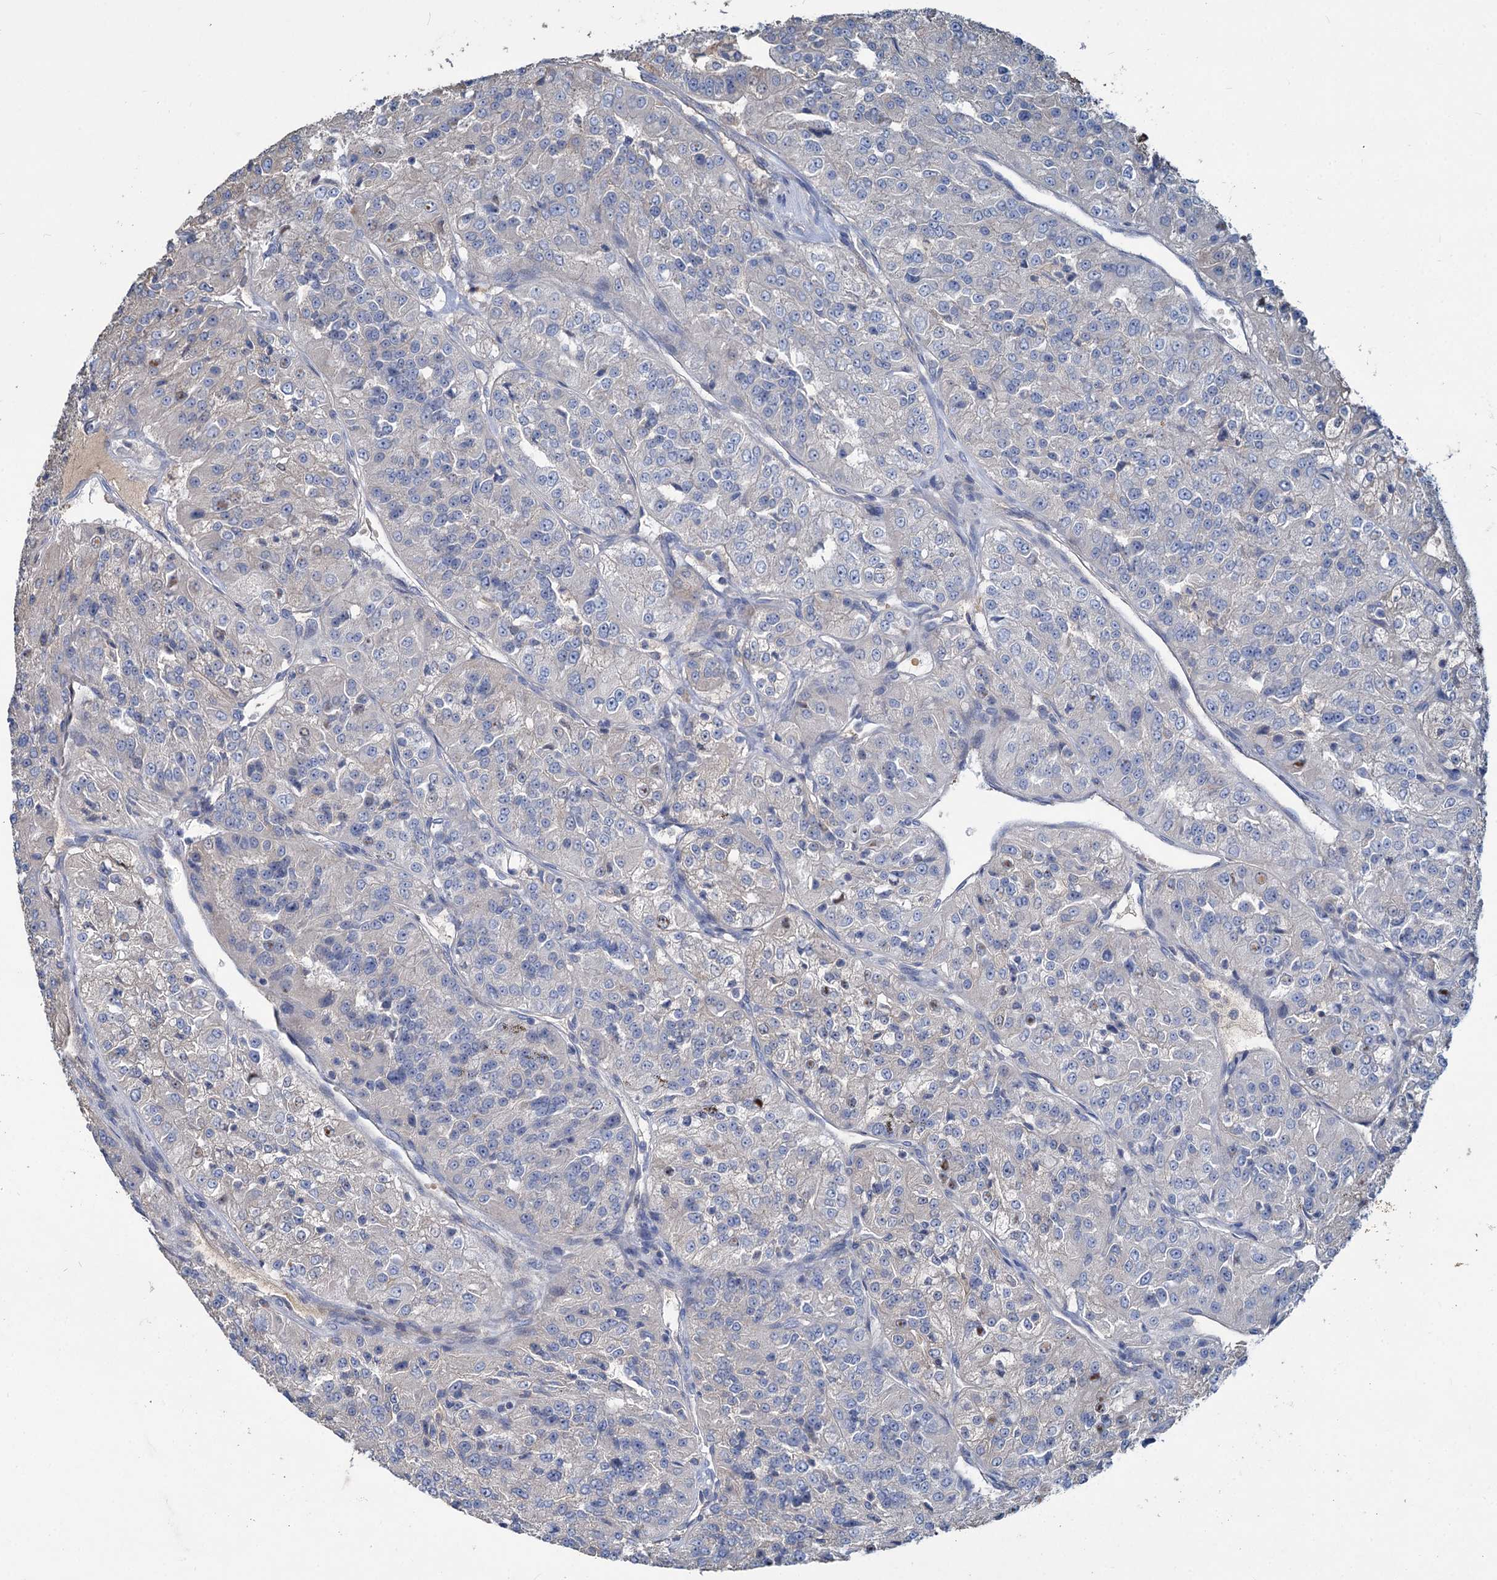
{"staining": {"intensity": "negative", "quantity": "none", "location": "none"}, "tissue": "renal cancer", "cell_type": "Tumor cells", "image_type": "cancer", "snomed": [{"axis": "morphology", "description": "Adenocarcinoma, NOS"}, {"axis": "topography", "description": "Kidney"}], "caption": "There is no significant expression in tumor cells of renal cancer.", "gene": "URAD", "patient": {"sex": "female", "age": 63}}